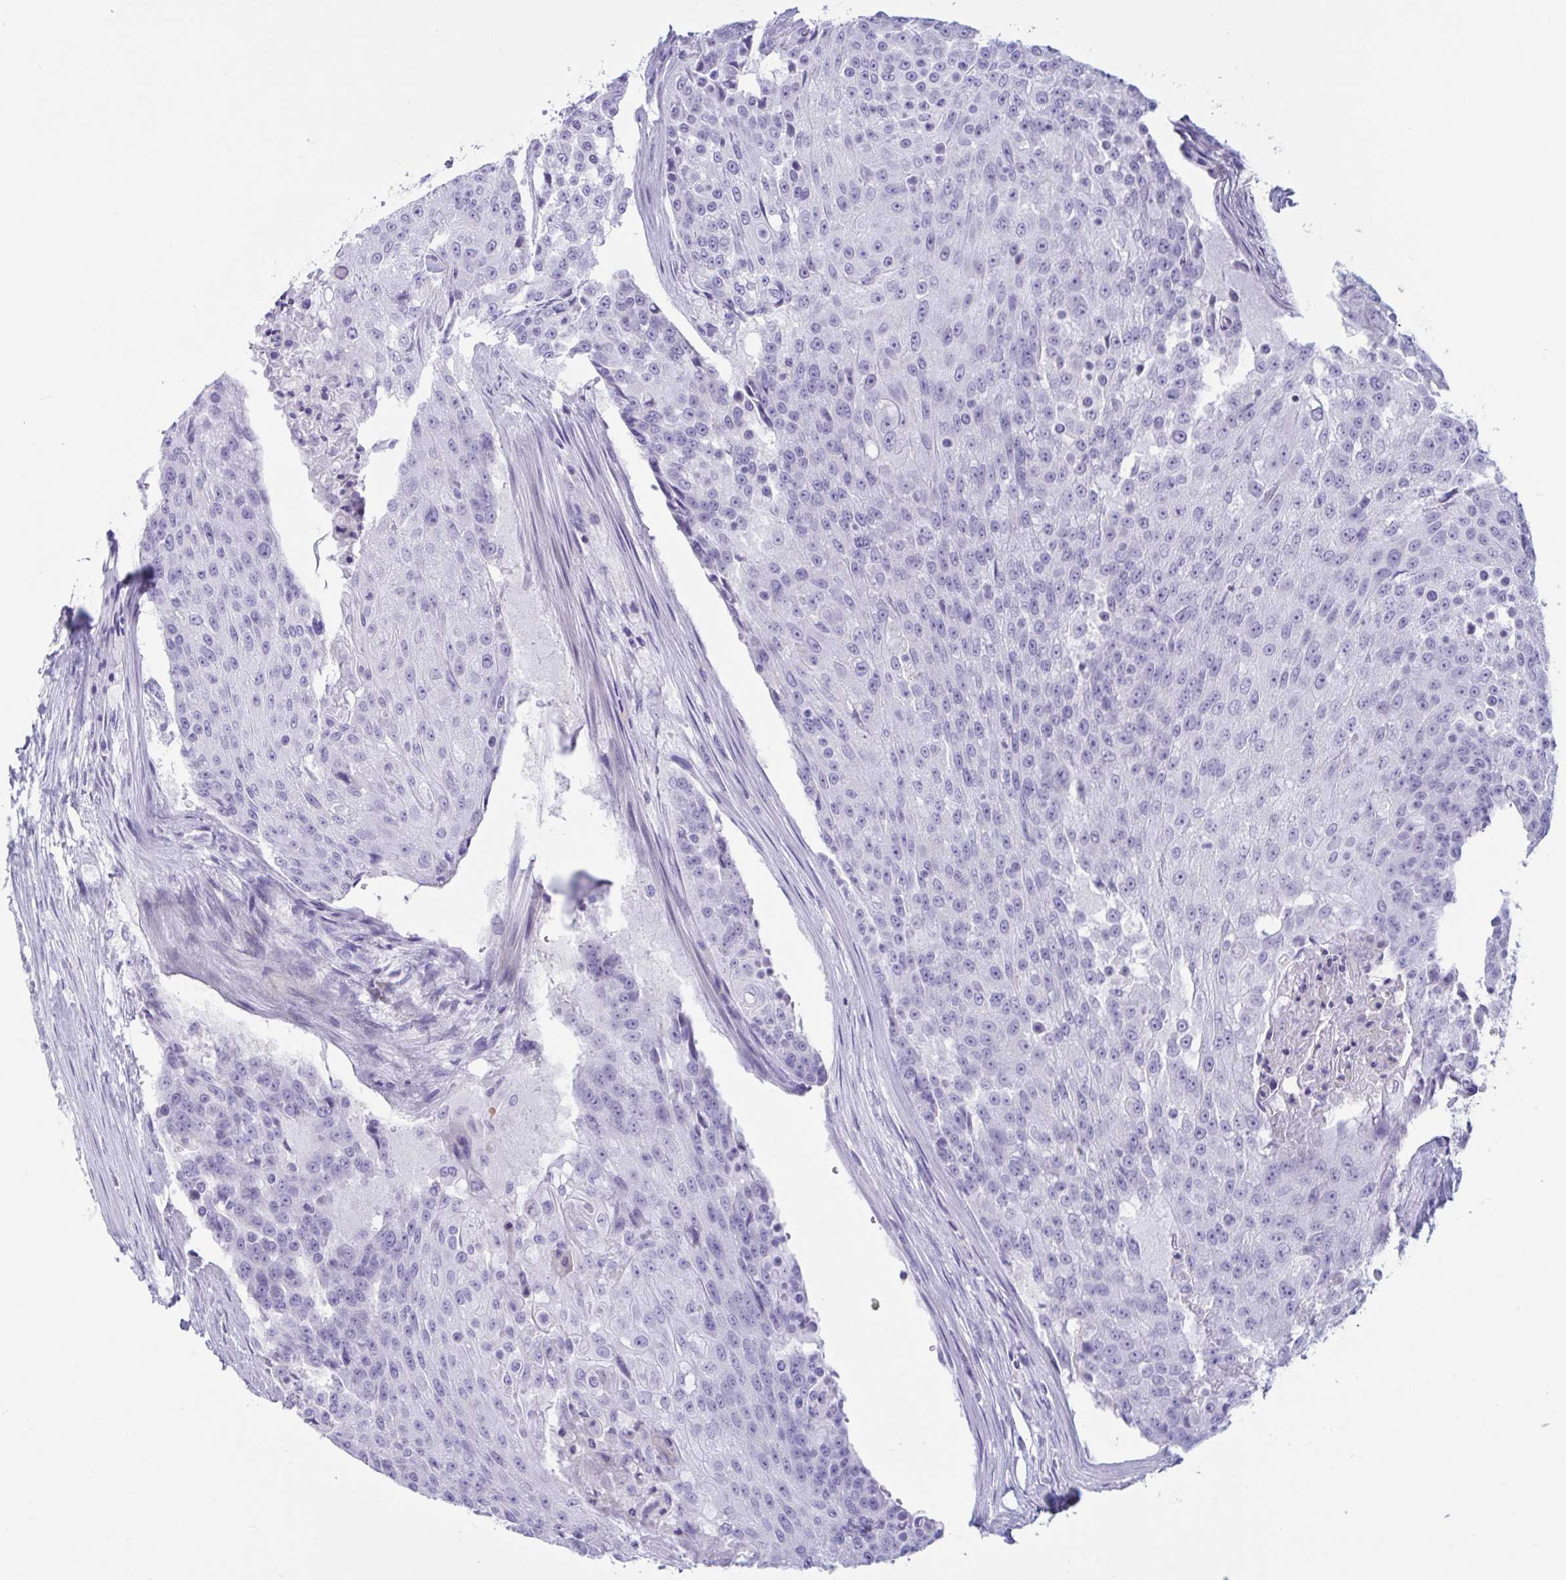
{"staining": {"intensity": "negative", "quantity": "none", "location": "none"}, "tissue": "urothelial cancer", "cell_type": "Tumor cells", "image_type": "cancer", "snomed": [{"axis": "morphology", "description": "Urothelial carcinoma, High grade"}, {"axis": "topography", "description": "Urinary bladder"}], "caption": "A histopathology image of urothelial carcinoma (high-grade) stained for a protein demonstrates no brown staining in tumor cells.", "gene": "OXLD1", "patient": {"sex": "female", "age": 63}}